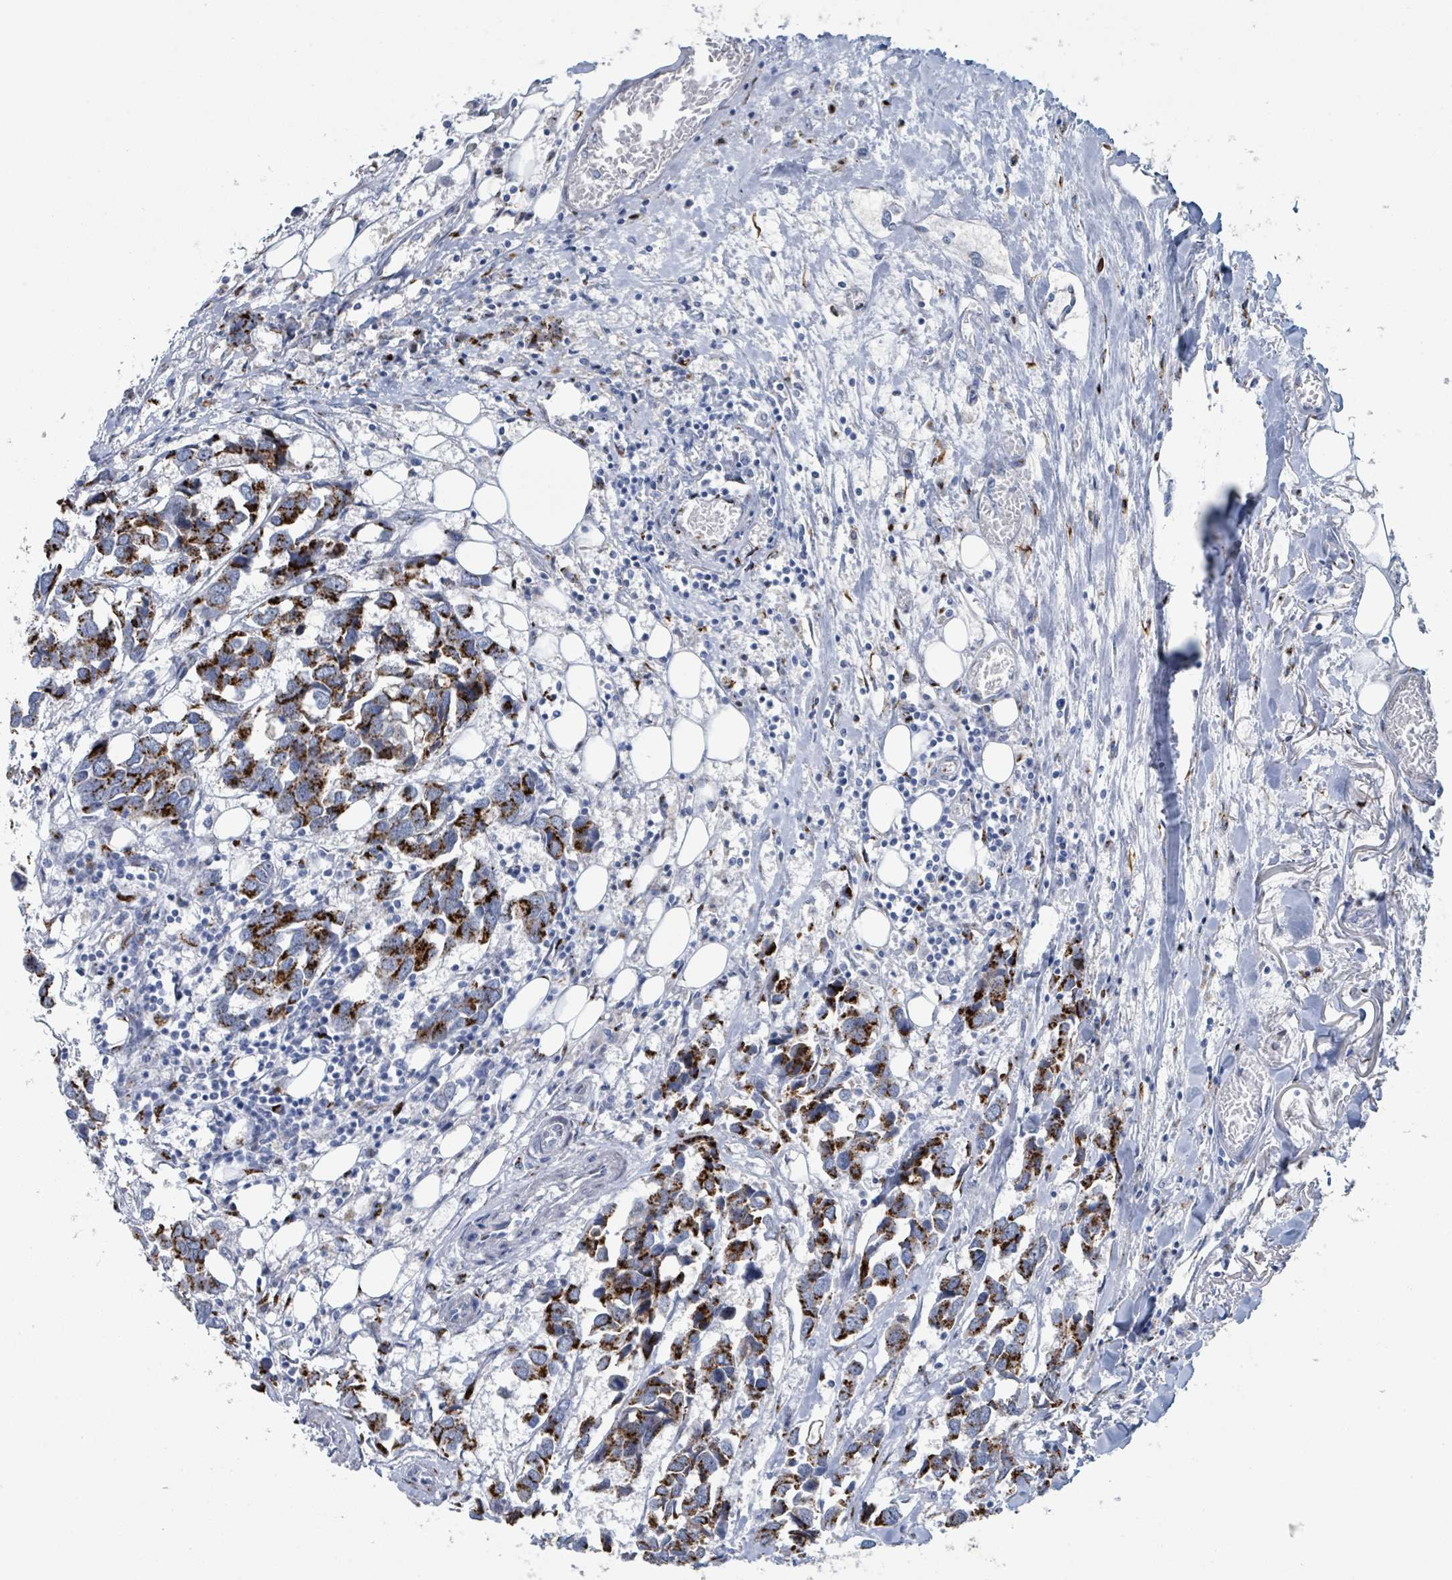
{"staining": {"intensity": "strong", "quantity": "25%-75%", "location": "cytoplasmic/membranous"}, "tissue": "breast cancer", "cell_type": "Tumor cells", "image_type": "cancer", "snomed": [{"axis": "morphology", "description": "Duct carcinoma"}, {"axis": "topography", "description": "Breast"}], "caption": "Breast cancer stained for a protein (brown) shows strong cytoplasmic/membranous positive positivity in about 25%-75% of tumor cells.", "gene": "DCAF5", "patient": {"sex": "female", "age": 83}}